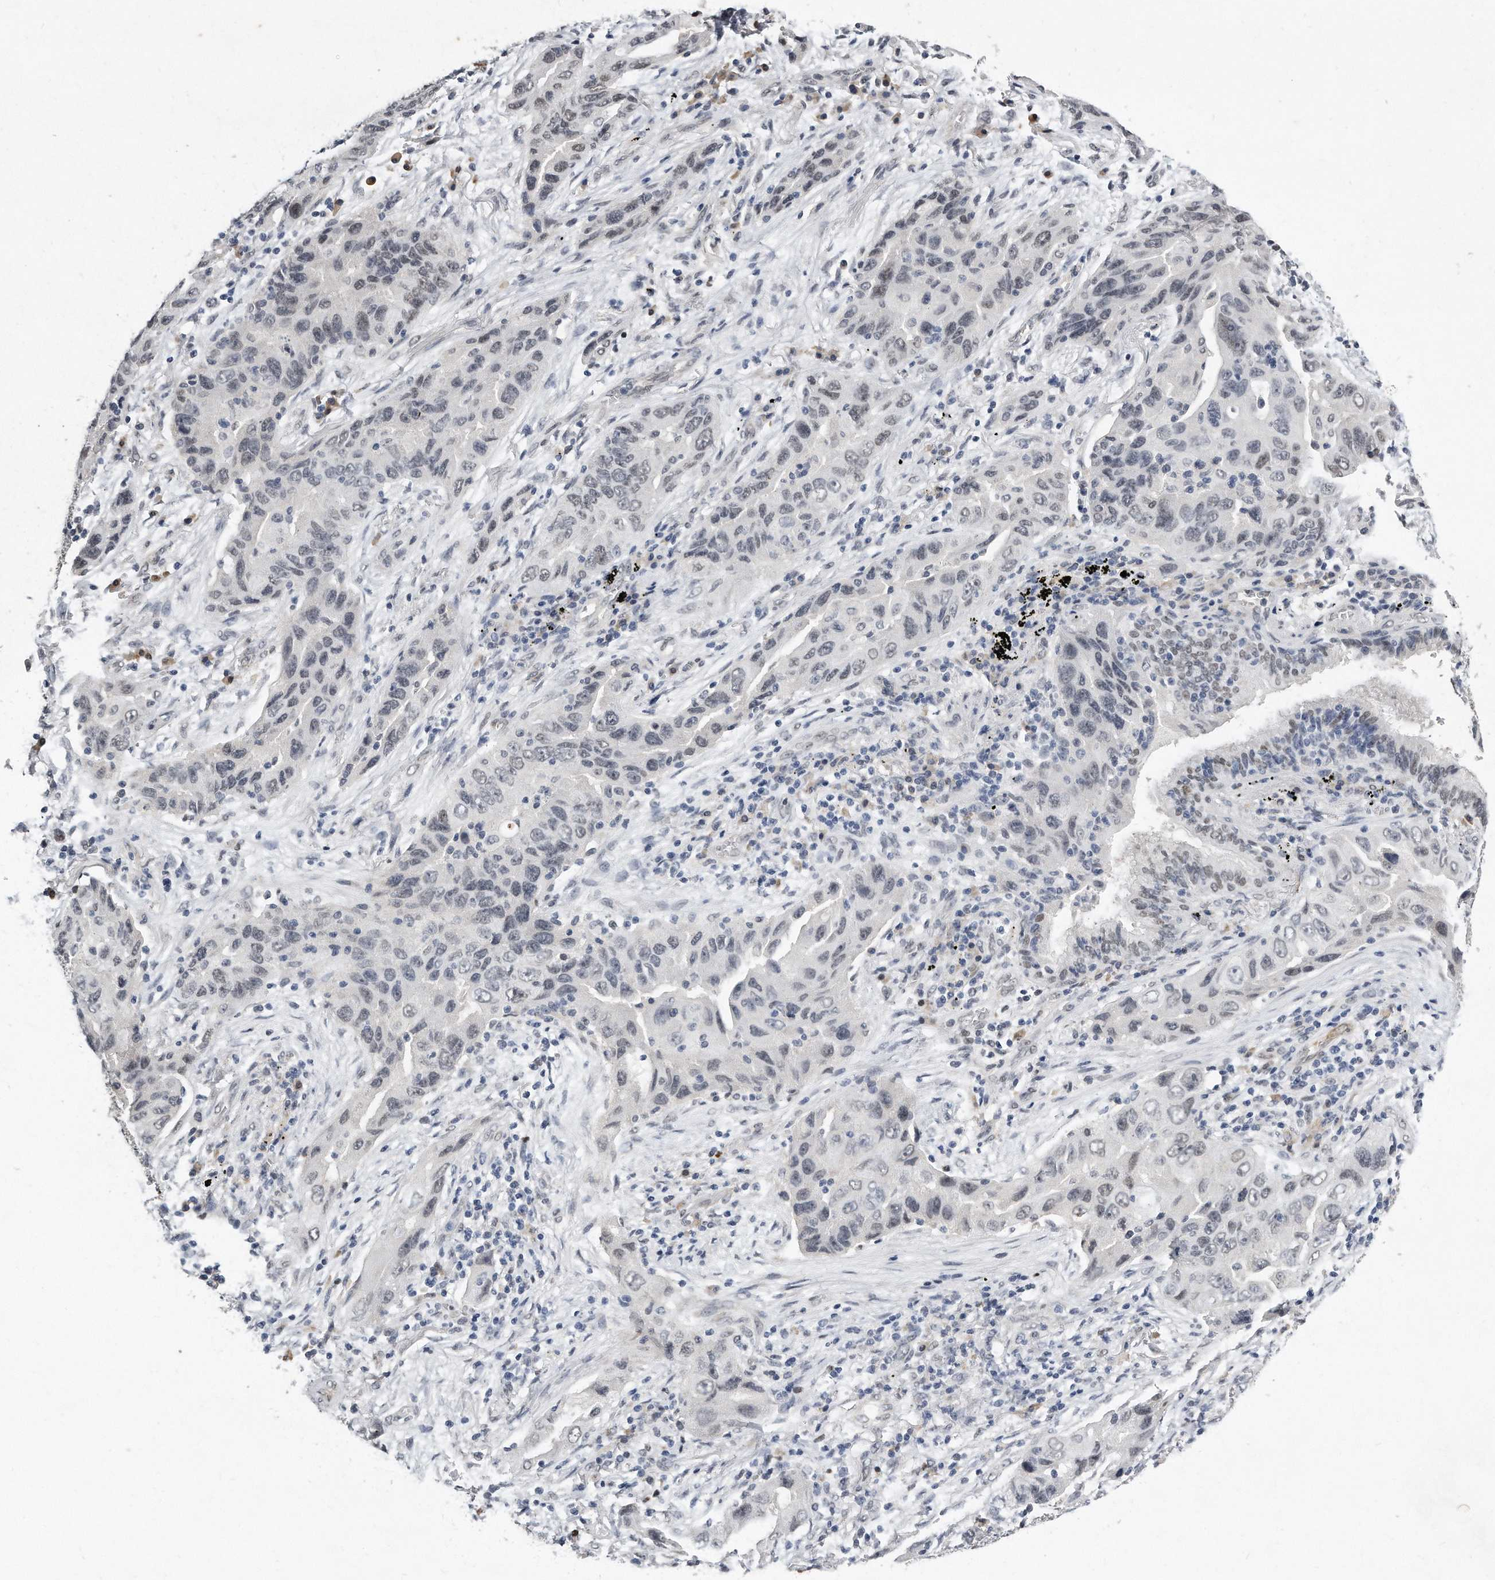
{"staining": {"intensity": "weak", "quantity": "<25%", "location": "nuclear"}, "tissue": "lung cancer", "cell_type": "Tumor cells", "image_type": "cancer", "snomed": [{"axis": "morphology", "description": "Adenocarcinoma, NOS"}, {"axis": "topography", "description": "Lung"}], "caption": "Tumor cells show no significant expression in lung cancer (adenocarcinoma).", "gene": "CTBP2", "patient": {"sex": "female", "age": 65}}